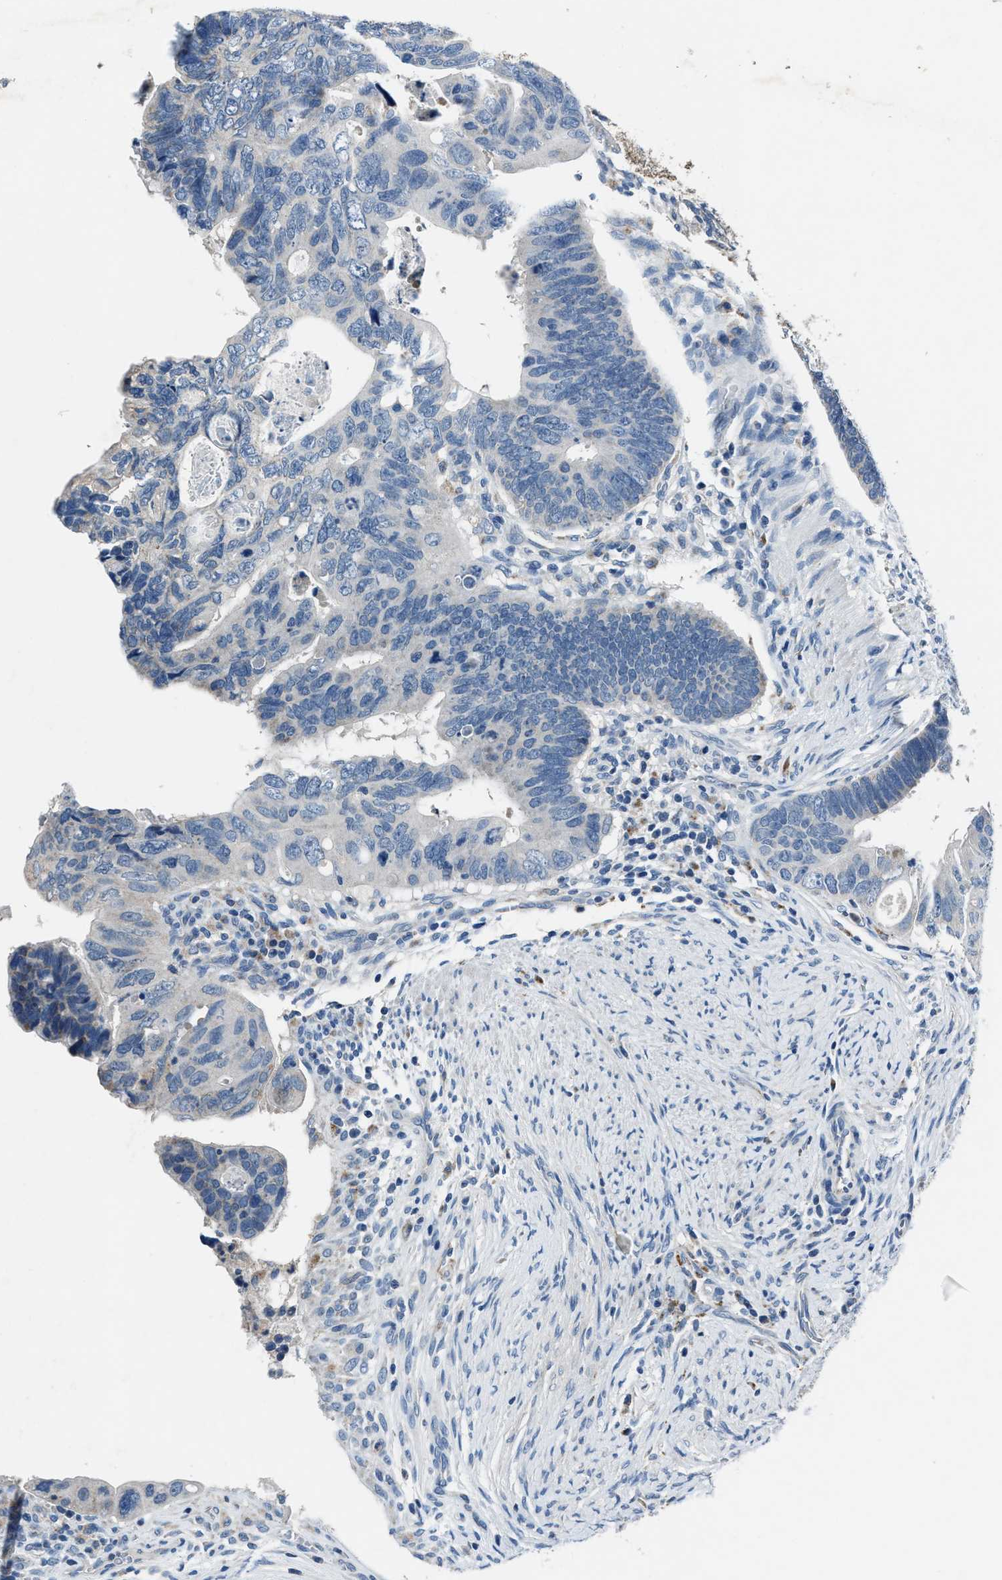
{"staining": {"intensity": "weak", "quantity": "<25%", "location": "cytoplasmic/membranous"}, "tissue": "colorectal cancer", "cell_type": "Tumor cells", "image_type": "cancer", "snomed": [{"axis": "morphology", "description": "Adenocarcinoma, NOS"}, {"axis": "topography", "description": "Rectum"}], "caption": "Protein analysis of adenocarcinoma (colorectal) exhibits no significant expression in tumor cells.", "gene": "ADAM2", "patient": {"sex": "male", "age": 53}}